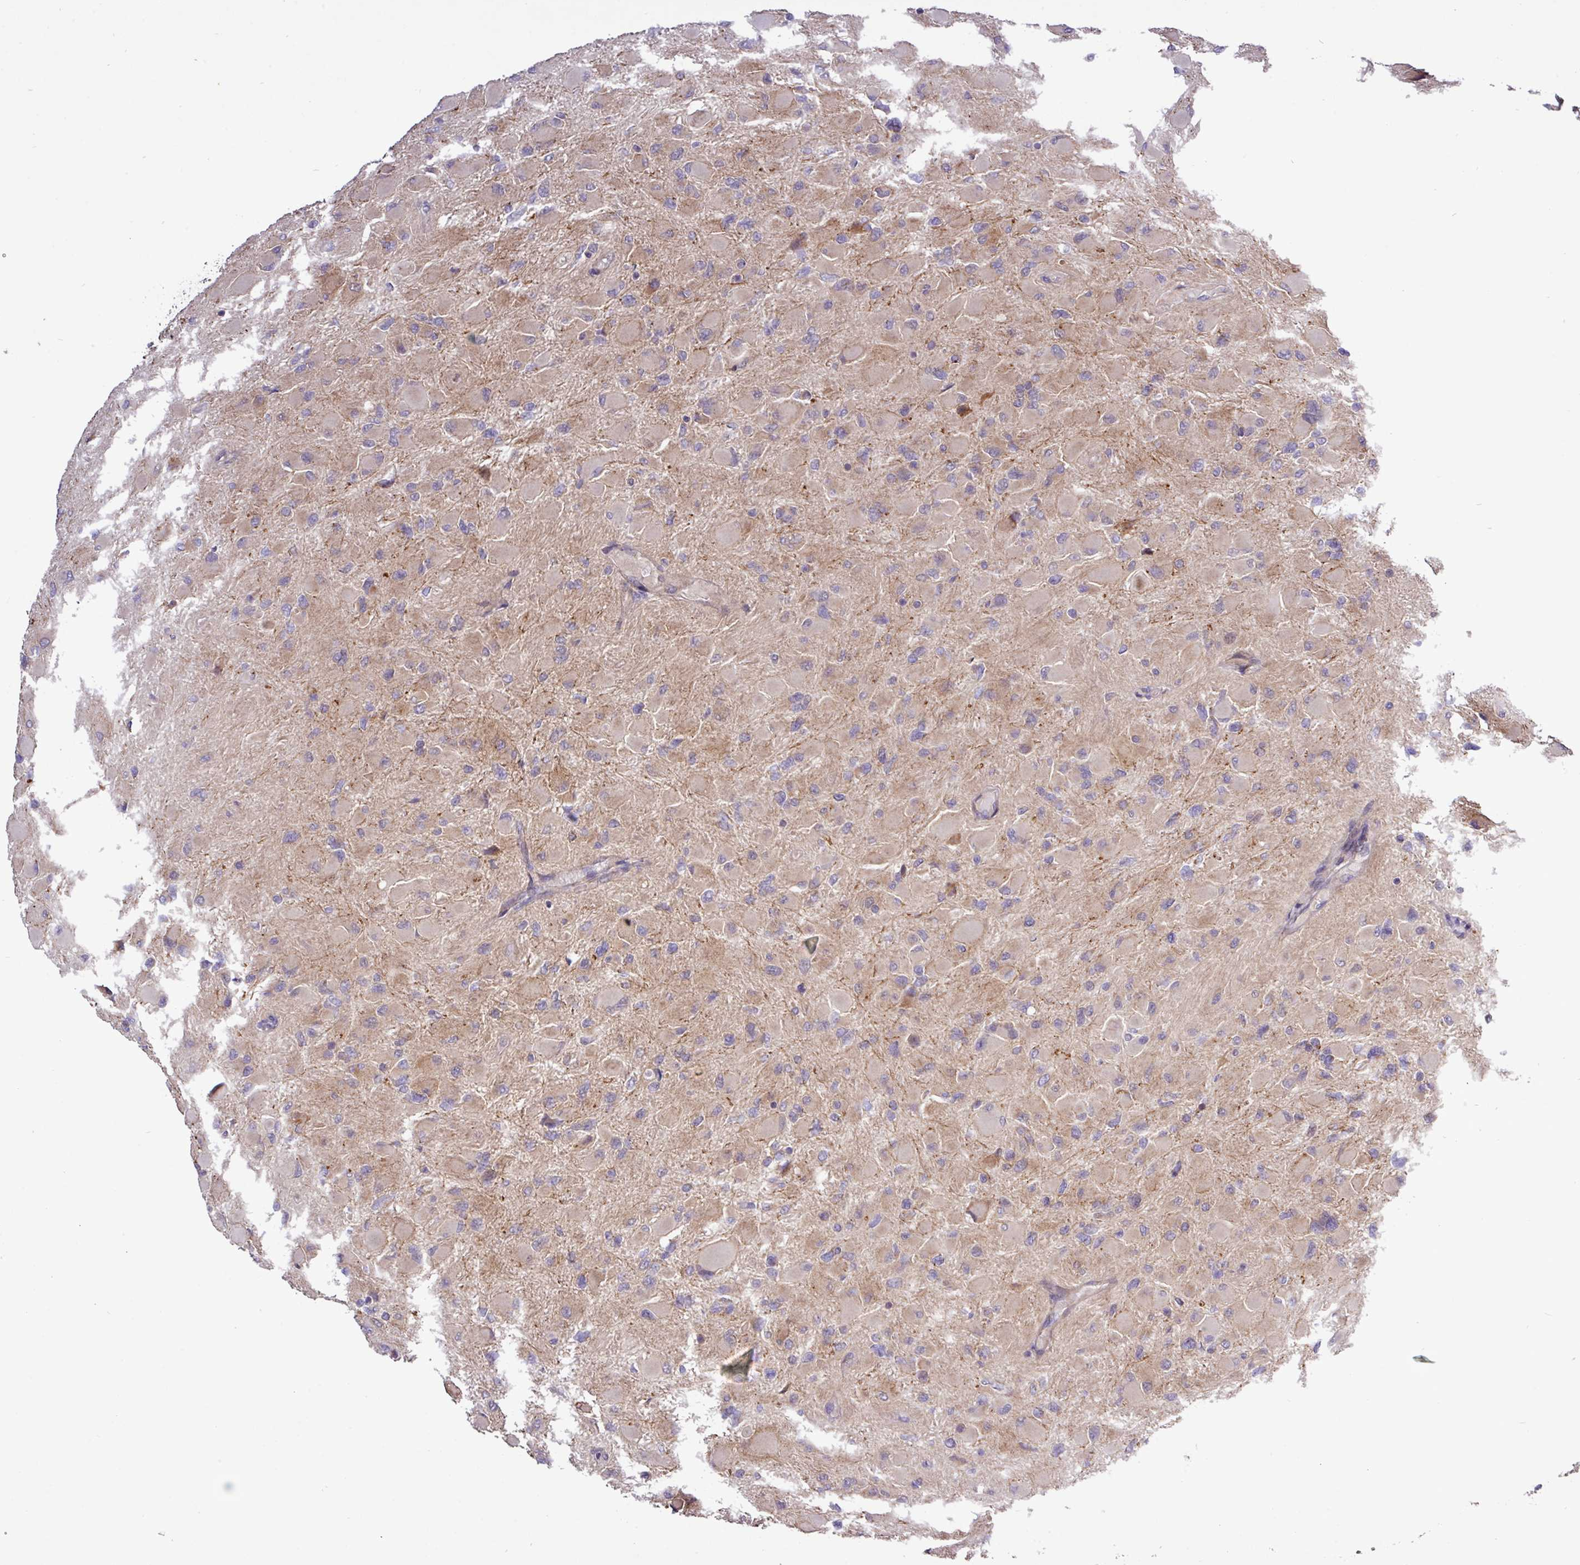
{"staining": {"intensity": "negative", "quantity": "none", "location": "none"}, "tissue": "glioma", "cell_type": "Tumor cells", "image_type": "cancer", "snomed": [{"axis": "morphology", "description": "Glioma, malignant, High grade"}, {"axis": "topography", "description": "Cerebral cortex"}], "caption": "Malignant glioma (high-grade) was stained to show a protein in brown. There is no significant expression in tumor cells. (Brightfield microscopy of DAB immunohistochemistry at high magnification).", "gene": "TM2D2", "patient": {"sex": "female", "age": 36}}